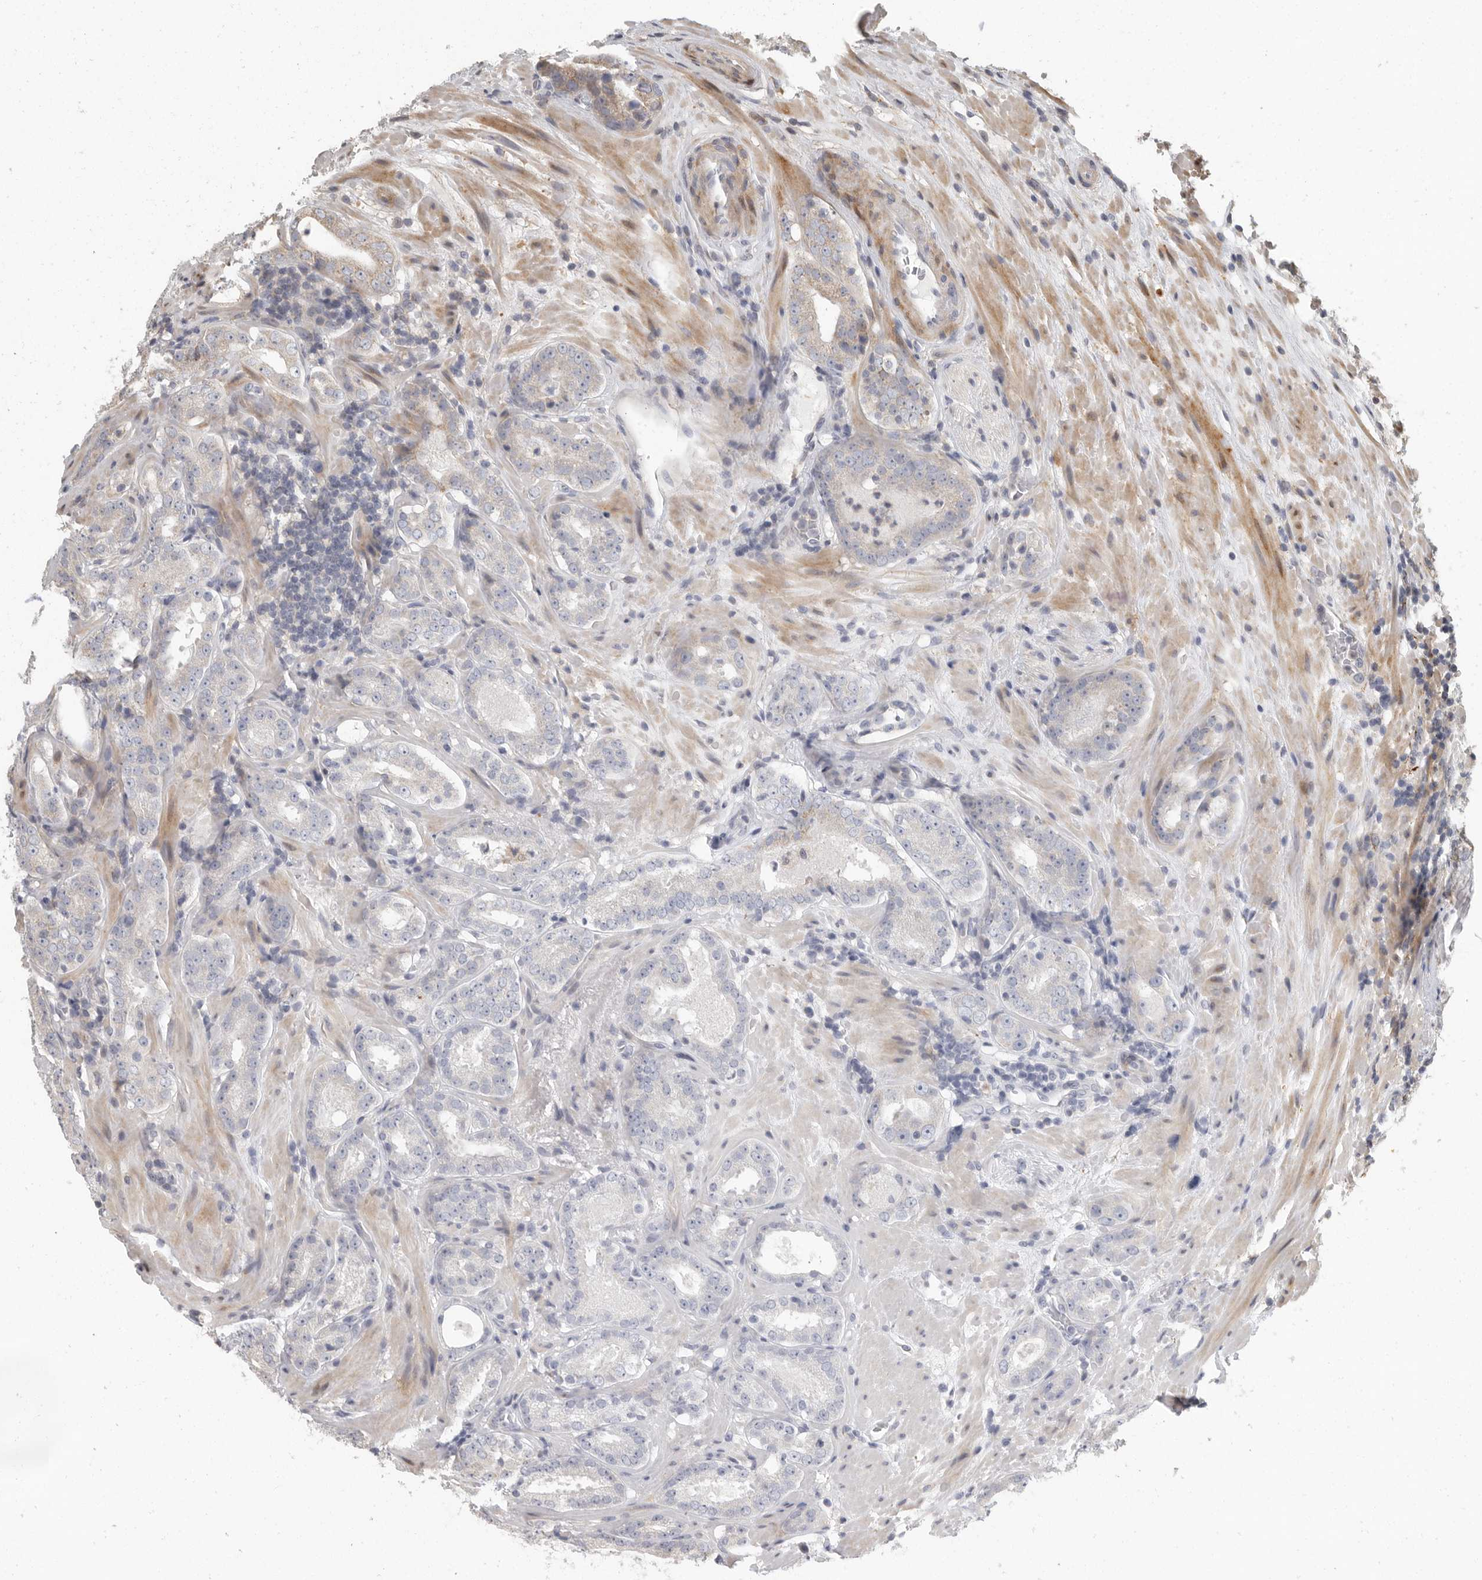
{"staining": {"intensity": "weak", "quantity": "<25%", "location": "cytoplasmic/membranous"}, "tissue": "prostate cancer", "cell_type": "Tumor cells", "image_type": "cancer", "snomed": [{"axis": "morphology", "description": "Adenocarcinoma, Low grade"}, {"axis": "topography", "description": "Prostate"}], "caption": "Immunohistochemistry (IHC) micrograph of human prostate cancer stained for a protein (brown), which shows no expression in tumor cells. (Stains: DAB (3,3'-diaminobenzidine) immunohistochemistry (IHC) with hematoxylin counter stain, Microscopy: brightfield microscopy at high magnification).", "gene": "SWT1", "patient": {"sex": "male", "age": 69}}